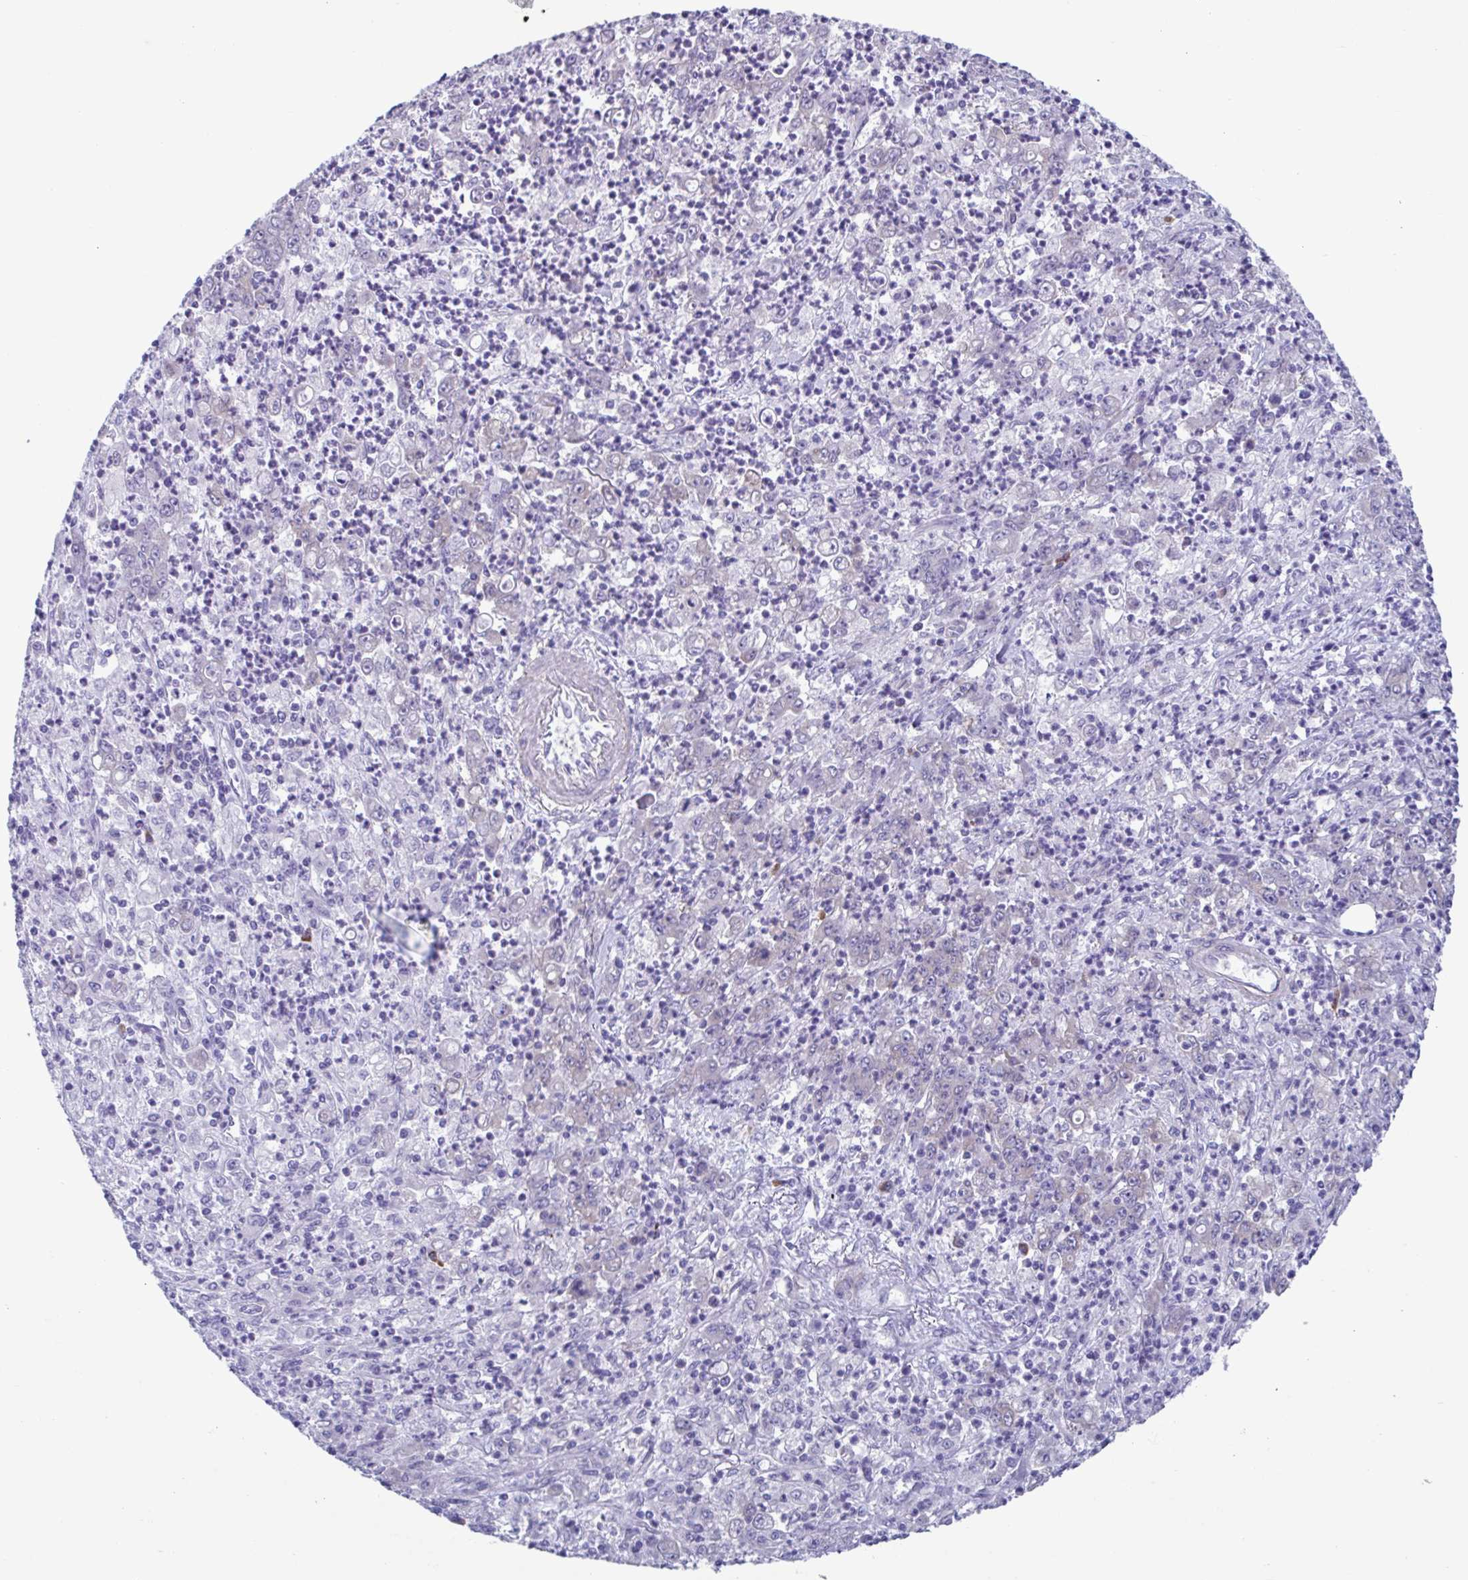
{"staining": {"intensity": "weak", "quantity": "<25%", "location": "cytoplasmic/membranous"}, "tissue": "stomach cancer", "cell_type": "Tumor cells", "image_type": "cancer", "snomed": [{"axis": "morphology", "description": "Adenocarcinoma, NOS"}, {"axis": "topography", "description": "Stomach, lower"}], "caption": "Immunohistochemical staining of human adenocarcinoma (stomach) reveals no significant staining in tumor cells.", "gene": "LPIN3", "patient": {"sex": "female", "age": 71}}